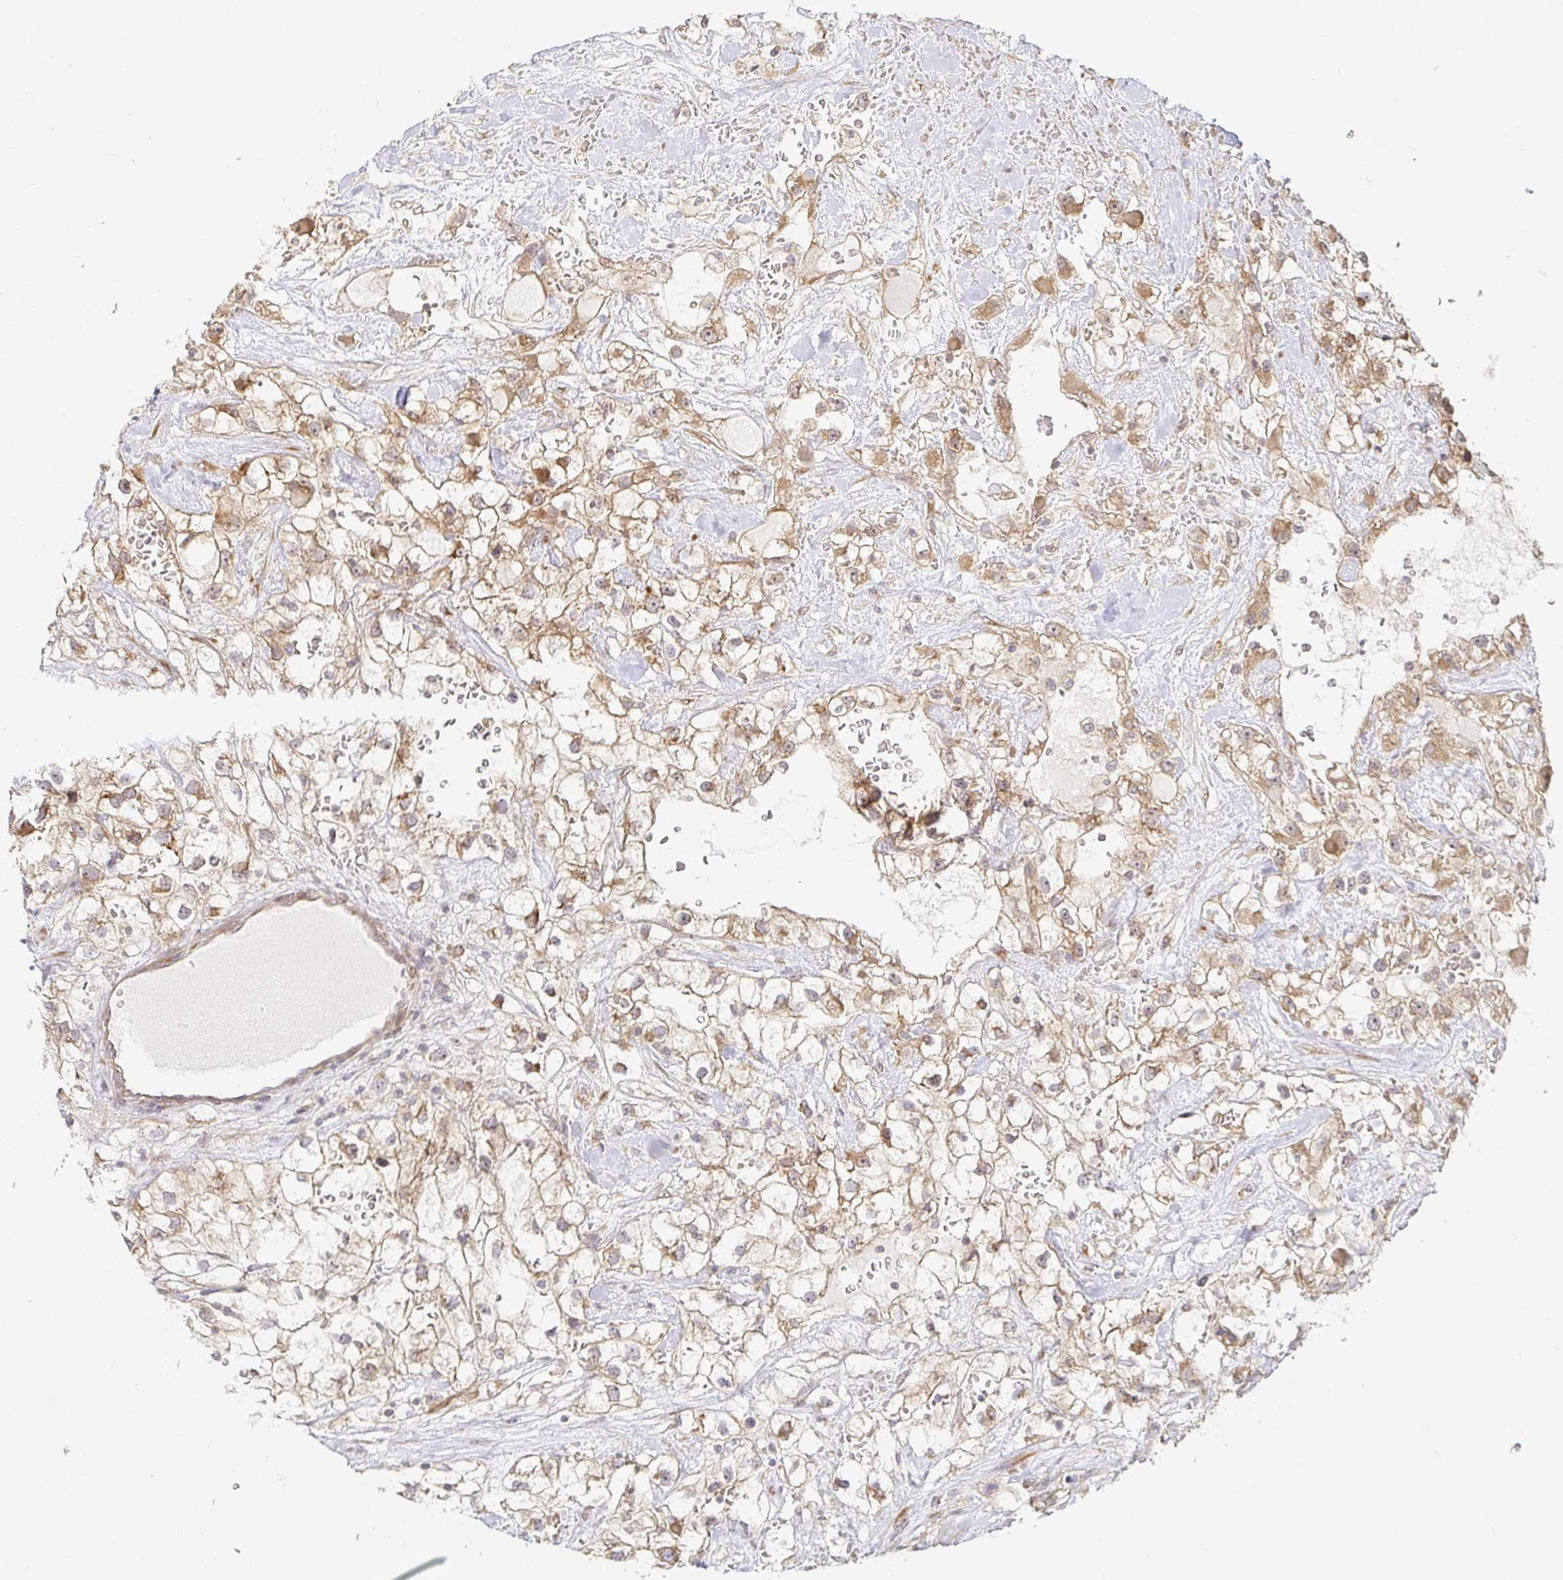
{"staining": {"intensity": "weak", "quantity": ">75%", "location": "cytoplasmic/membranous"}, "tissue": "renal cancer", "cell_type": "Tumor cells", "image_type": "cancer", "snomed": [{"axis": "morphology", "description": "Adenocarcinoma, NOS"}, {"axis": "topography", "description": "Kidney"}], "caption": "A high-resolution image shows immunohistochemistry (IHC) staining of renal cancer (adenocarcinoma), which displays weak cytoplasmic/membranous positivity in about >75% of tumor cells. The staining was performed using DAB, with brown indicating positive protein expression. Nuclei are stained blue with hematoxylin.", "gene": "CAST", "patient": {"sex": "male", "age": 59}}